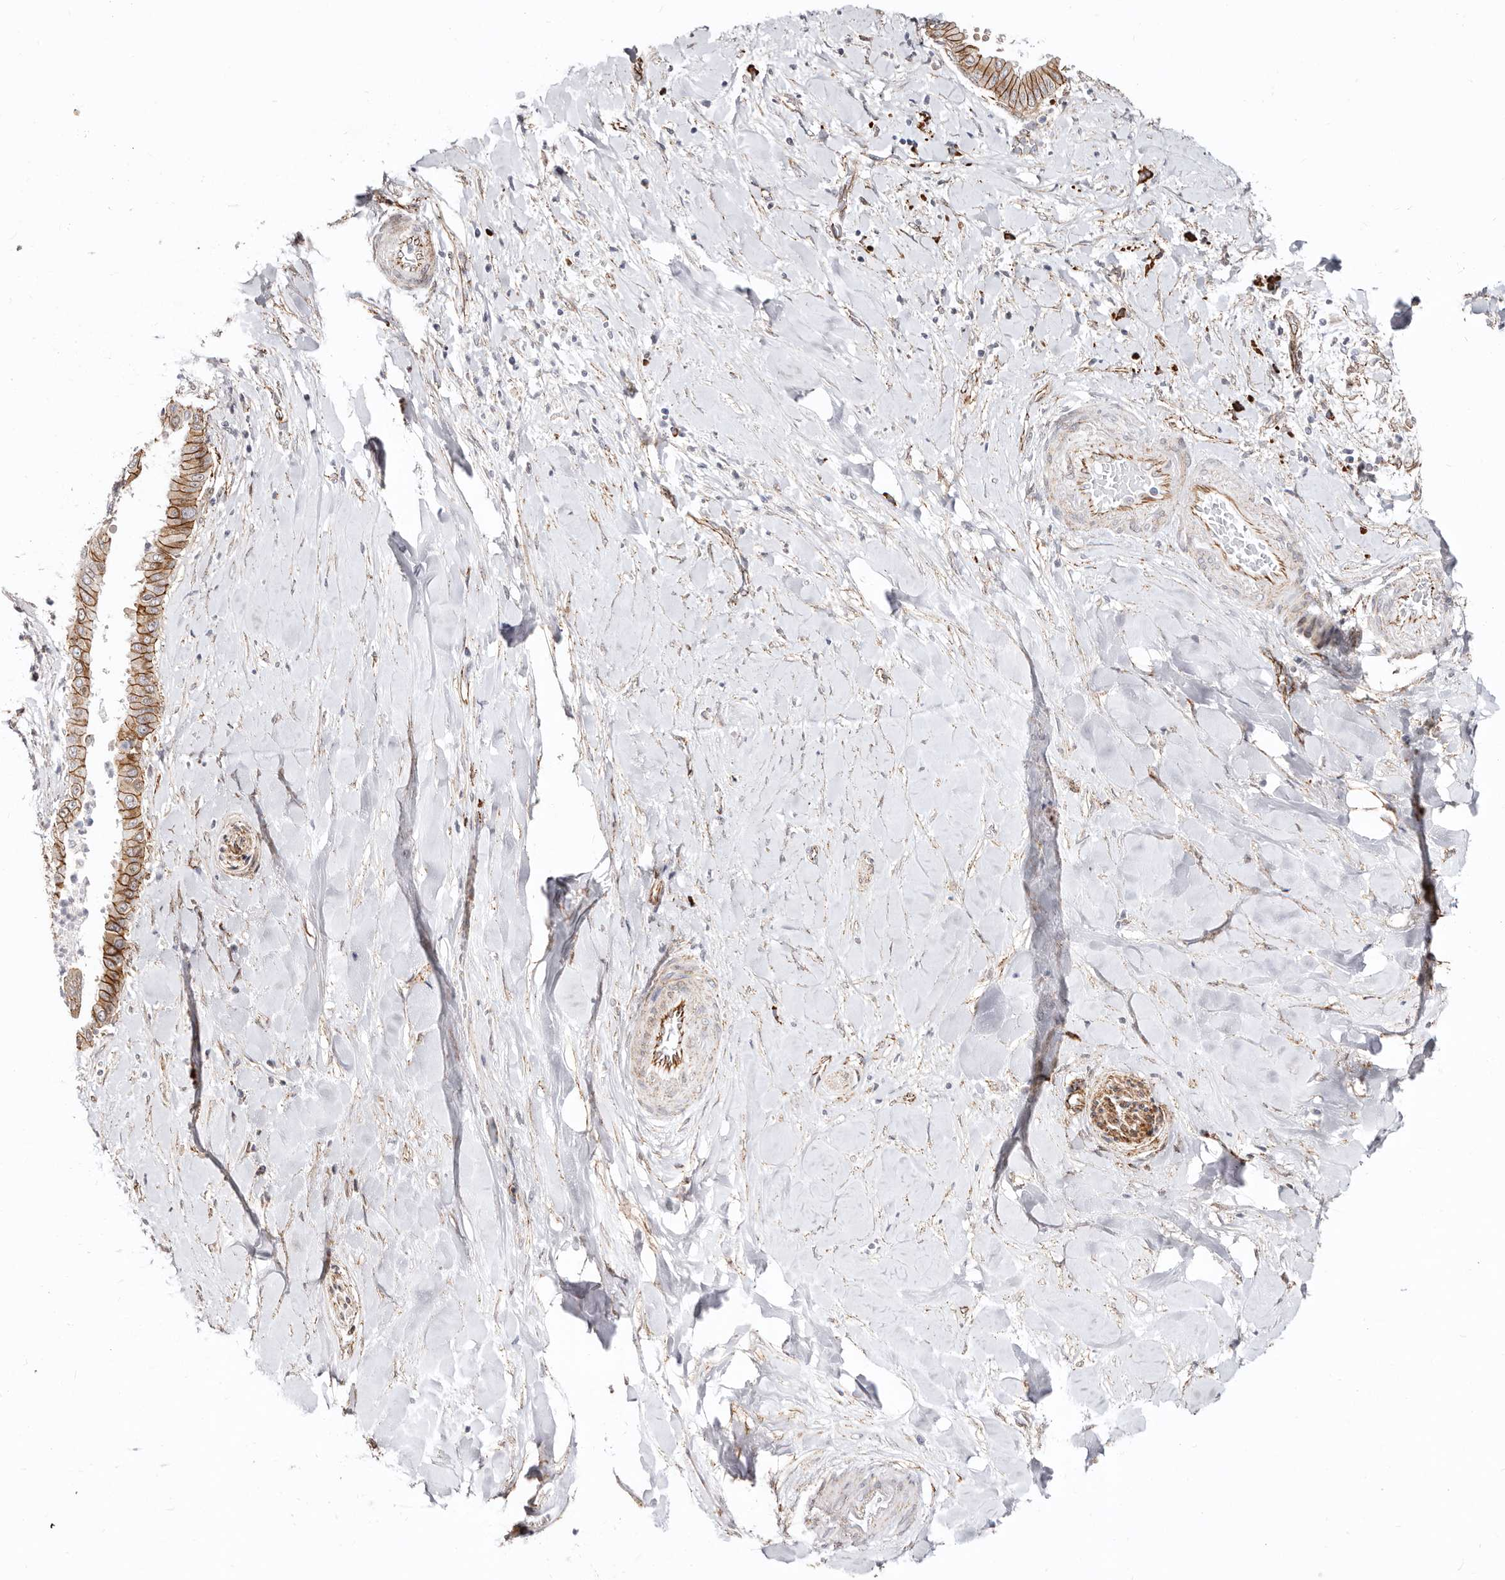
{"staining": {"intensity": "strong", "quantity": ">75%", "location": "cytoplasmic/membranous"}, "tissue": "liver cancer", "cell_type": "Tumor cells", "image_type": "cancer", "snomed": [{"axis": "morphology", "description": "Cholangiocarcinoma"}, {"axis": "topography", "description": "Liver"}], "caption": "Protein analysis of liver cholangiocarcinoma tissue reveals strong cytoplasmic/membranous staining in about >75% of tumor cells.", "gene": "CTNNB1", "patient": {"sex": "female", "age": 54}}